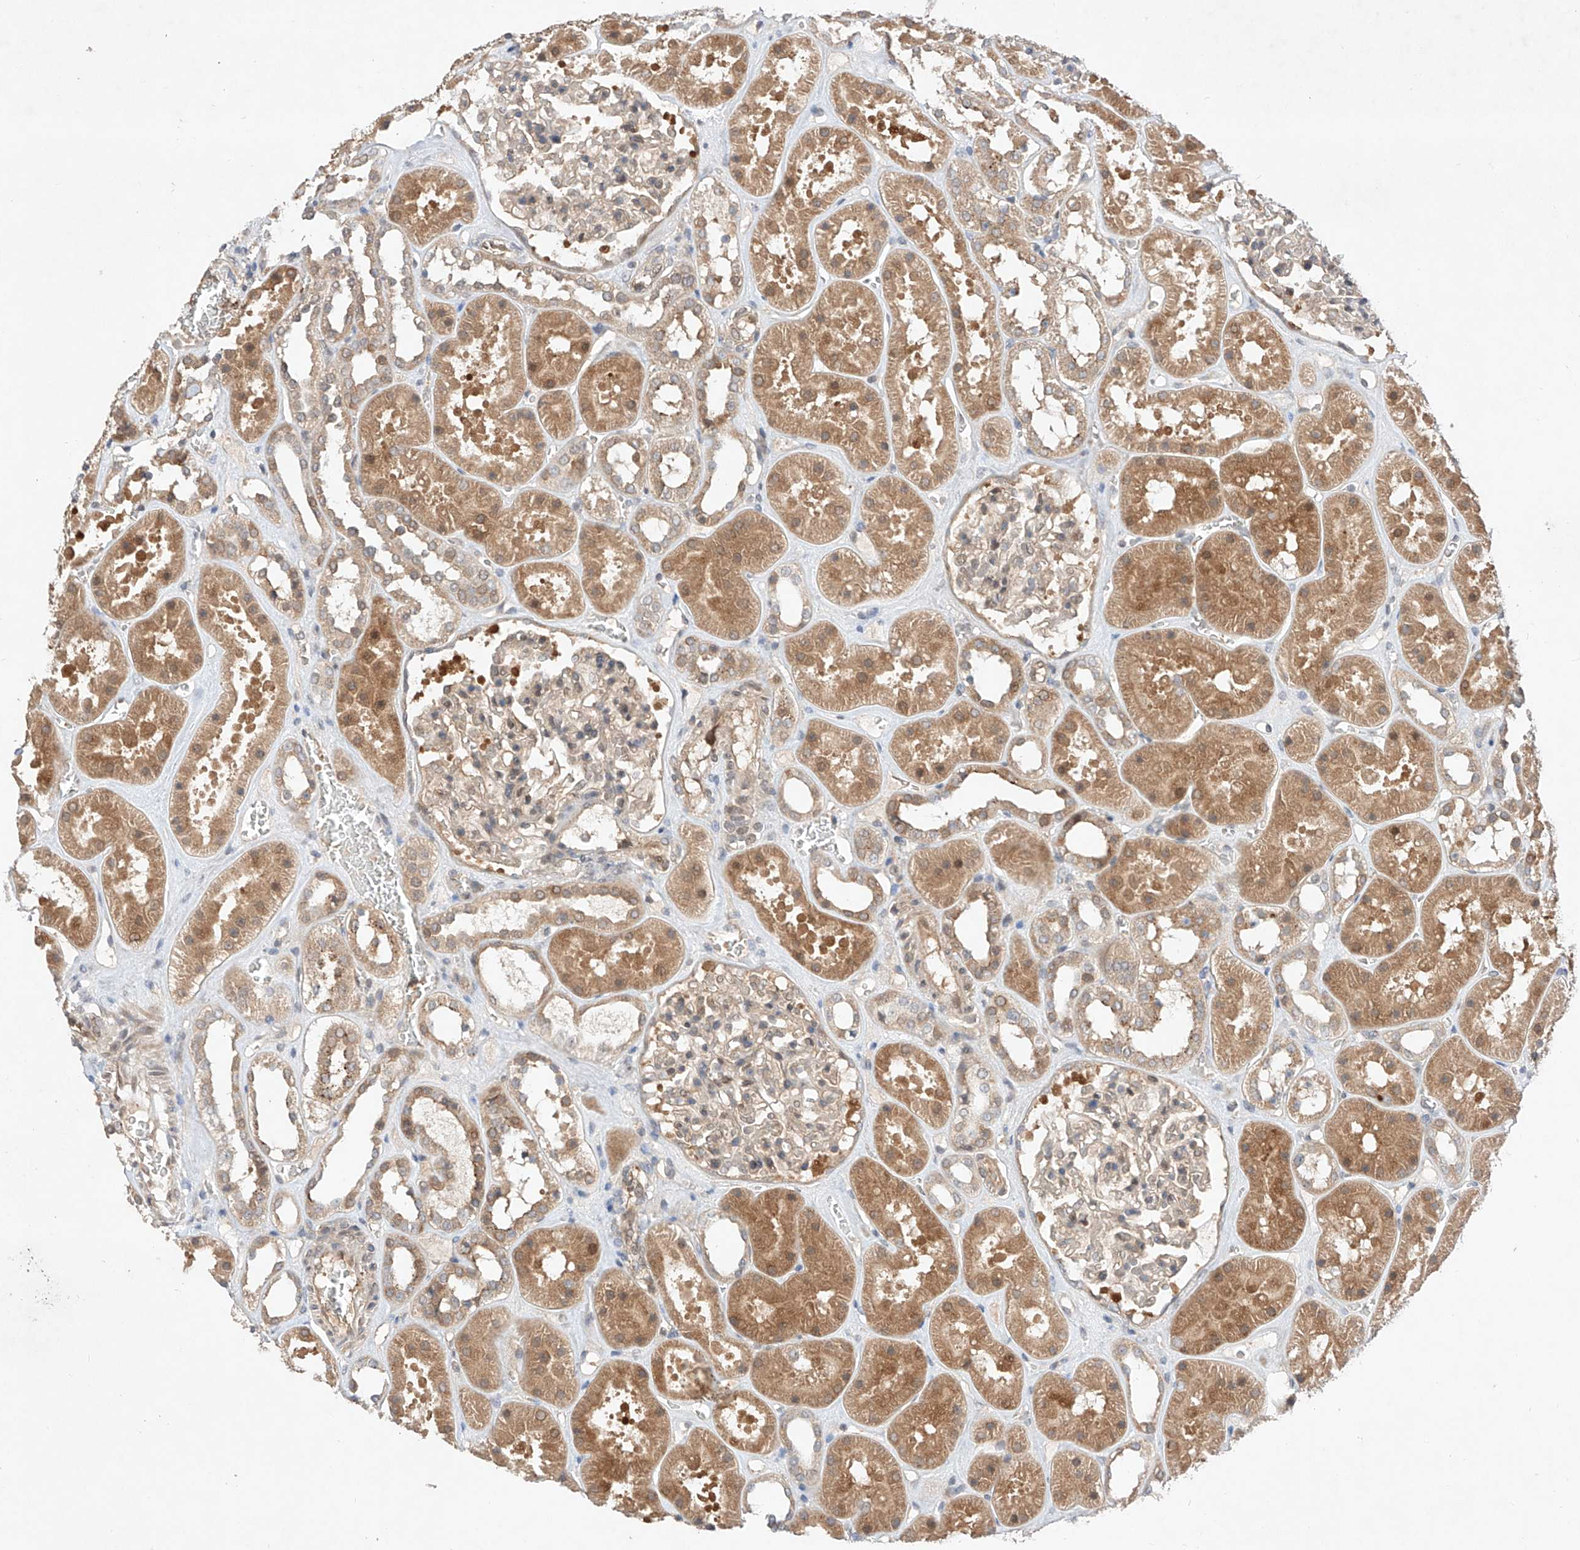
{"staining": {"intensity": "weak", "quantity": "25%-75%", "location": "cytoplasmic/membranous,nuclear"}, "tissue": "kidney", "cell_type": "Cells in glomeruli", "image_type": "normal", "snomed": [{"axis": "morphology", "description": "Normal tissue, NOS"}, {"axis": "topography", "description": "Kidney"}], "caption": "Immunohistochemistry (DAB) staining of unremarkable kidney exhibits weak cytoplasmic/membranous,nuclear protein staining in about 25%-75% of cells in glomeruli.", "gene": "ZNF124", "patient": {"sex": "female", "age": 41}}